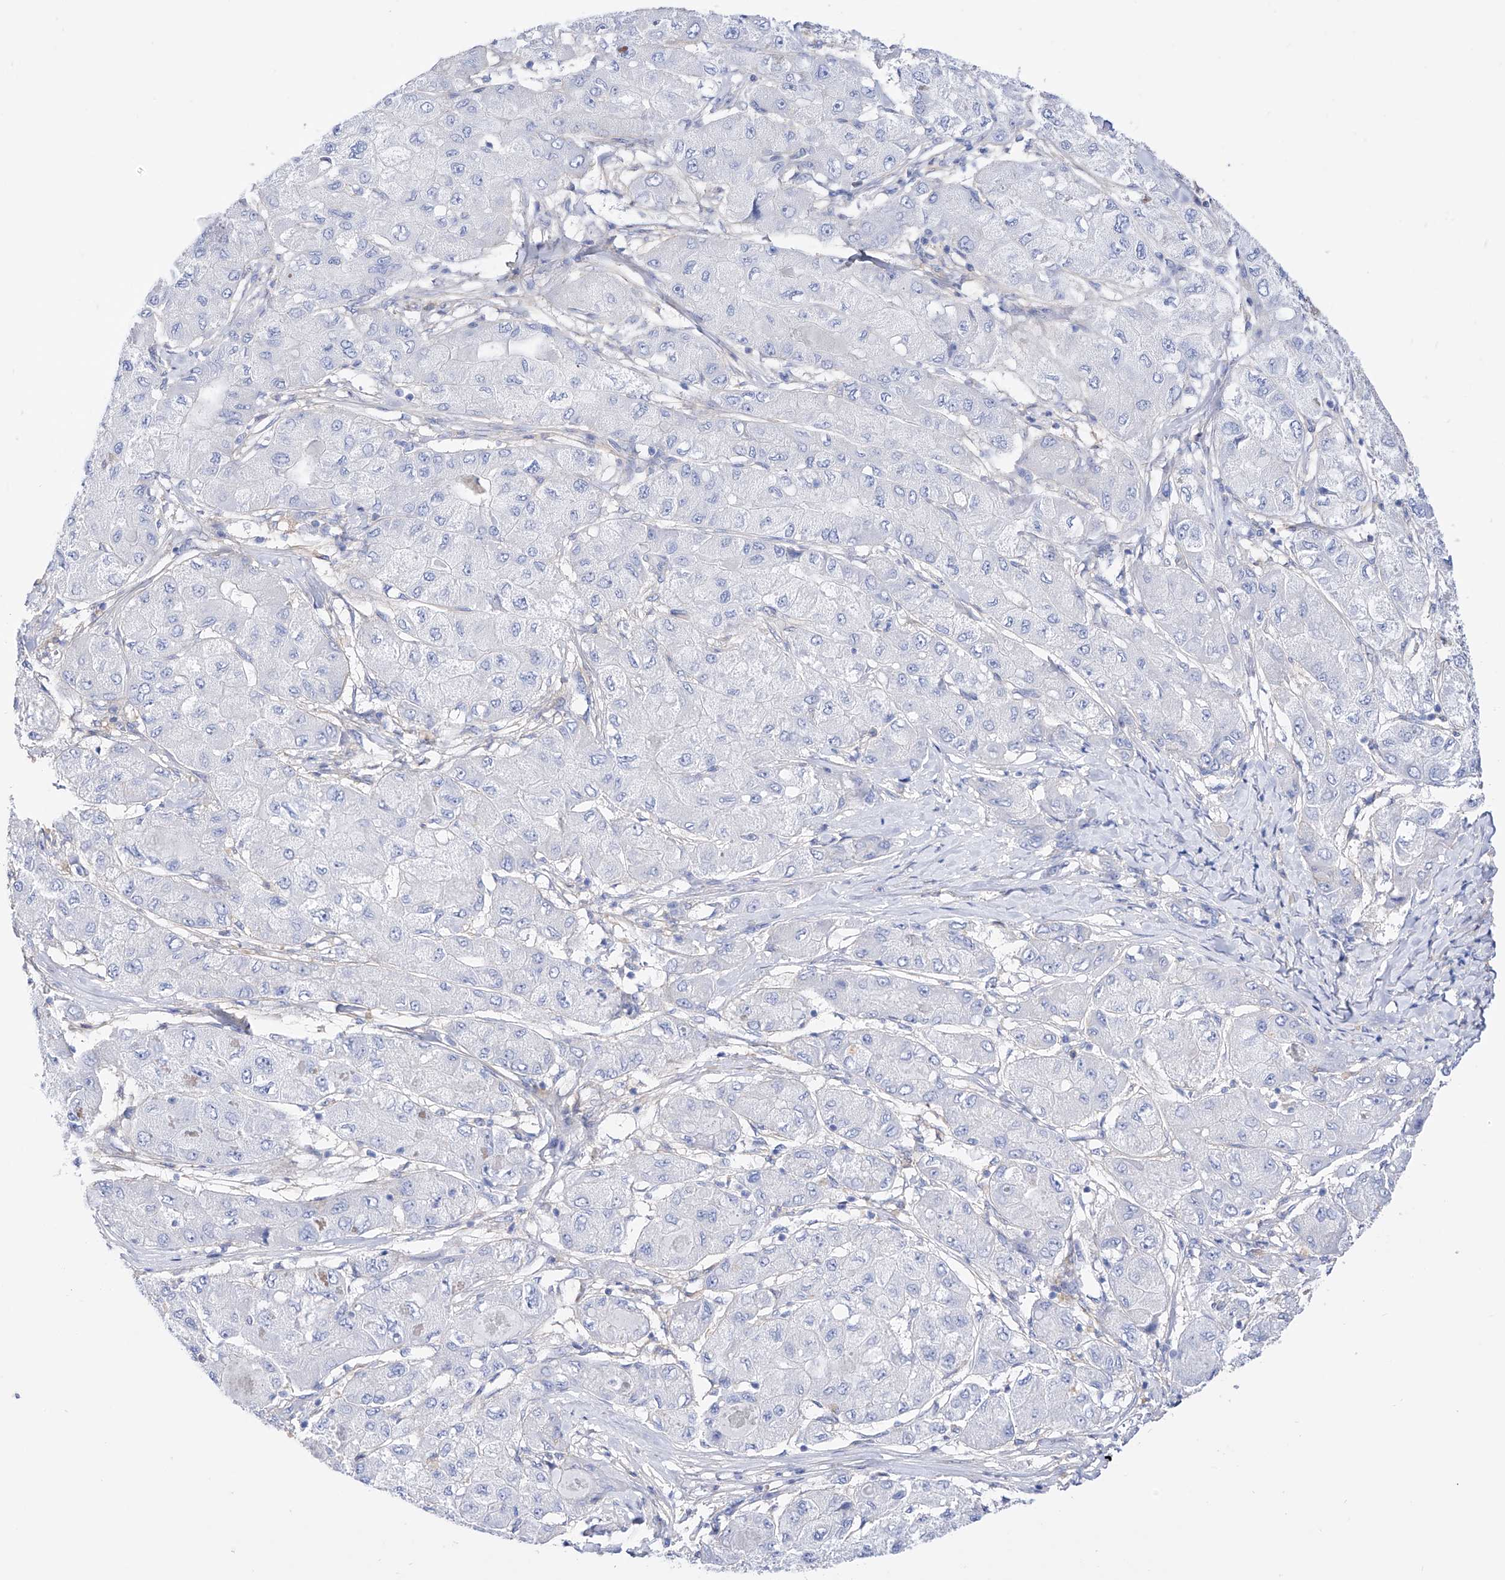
{"staining": {"intensity": "negative", "quantity": "none", "location": "none"}, "tissue": "liver cancer", "cell_type": "Tumor cells", "image_type": "cancer", "snomed": [{"axis": "morphology", "description": "Carcinoma, Hepatocellular, NOS"}, {"axis": "topography", "description": "Liver"}], "caption": "This micrograph is of hepatocellular carcinoma (liver) stained with IHC to label a protein in brown with the nuclei are counter-stained blue. There is no staining in tumor cells. (Stains: DAB (3,3'-diaminobenzidine) immunohistochemistry (IHC) with hematoxylin counter stain, Microscopy: brightfield microscopy at high magnification).", "gene": "ZNF653", "patient": {"sex": "male", "age": 80}}